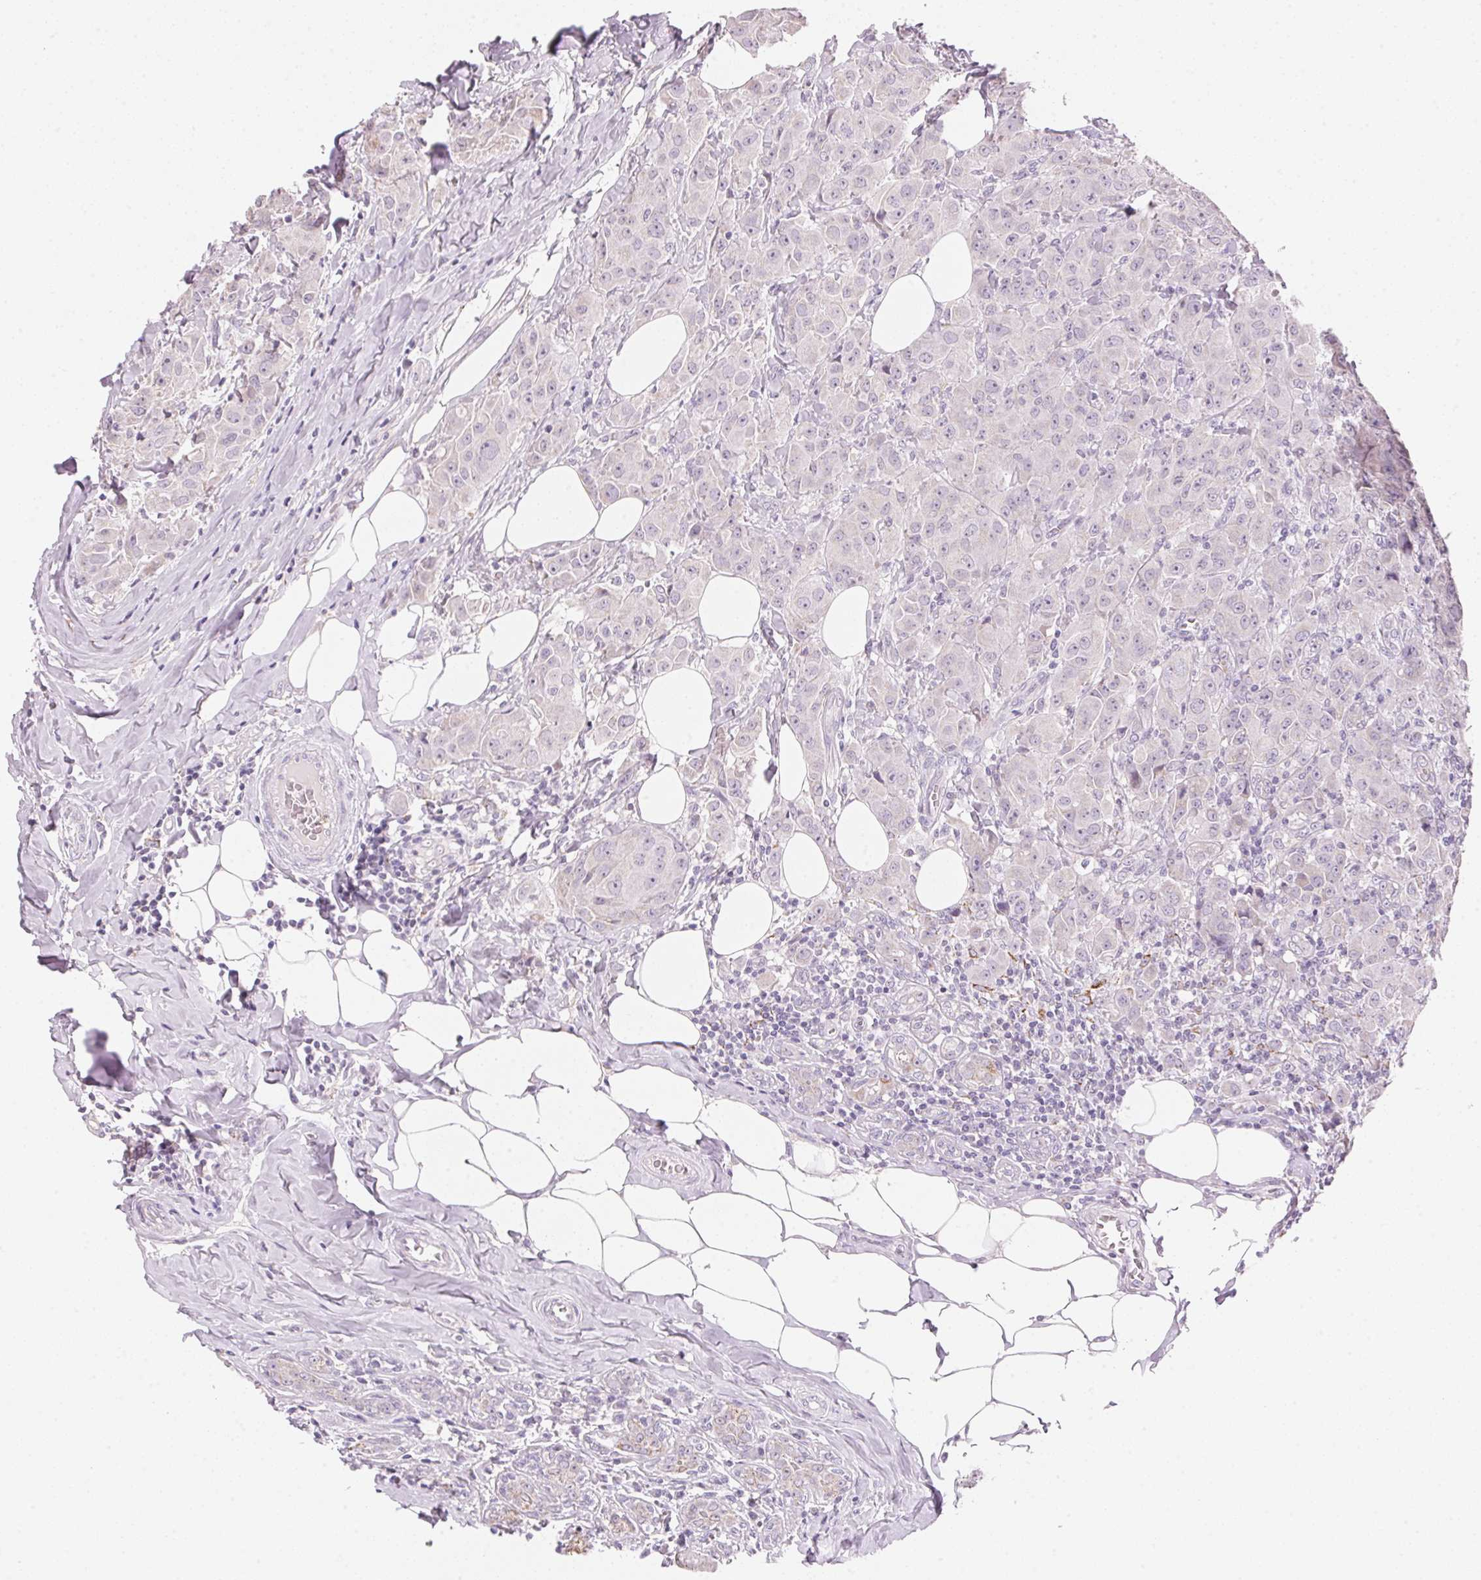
{"staining": {"intensity": "negative", "quantity": "none", "location": "none"}, "tissue": "breast cancer", "cell_type": "Tumor cells", "image_type": "cancer", "snomed": [{"axis": "morphology", "description": "Normal tissue, NOS"}, {"axis": "morphology", "description": "Duct carcinoma"}, {"axis": "topography", "description": "Breast"}], "caption": "IHC micrograph of breast cancer stained for a protein (brown), which displays no expression in tumor cells. (DAB (3,3'-diaminobenzidine) immunohistochemistry (IHC) visualized using brightfield microscopy, high magnification).", "gene": "CYP11B1", "patient": {"sex": "female", "age": 43}}